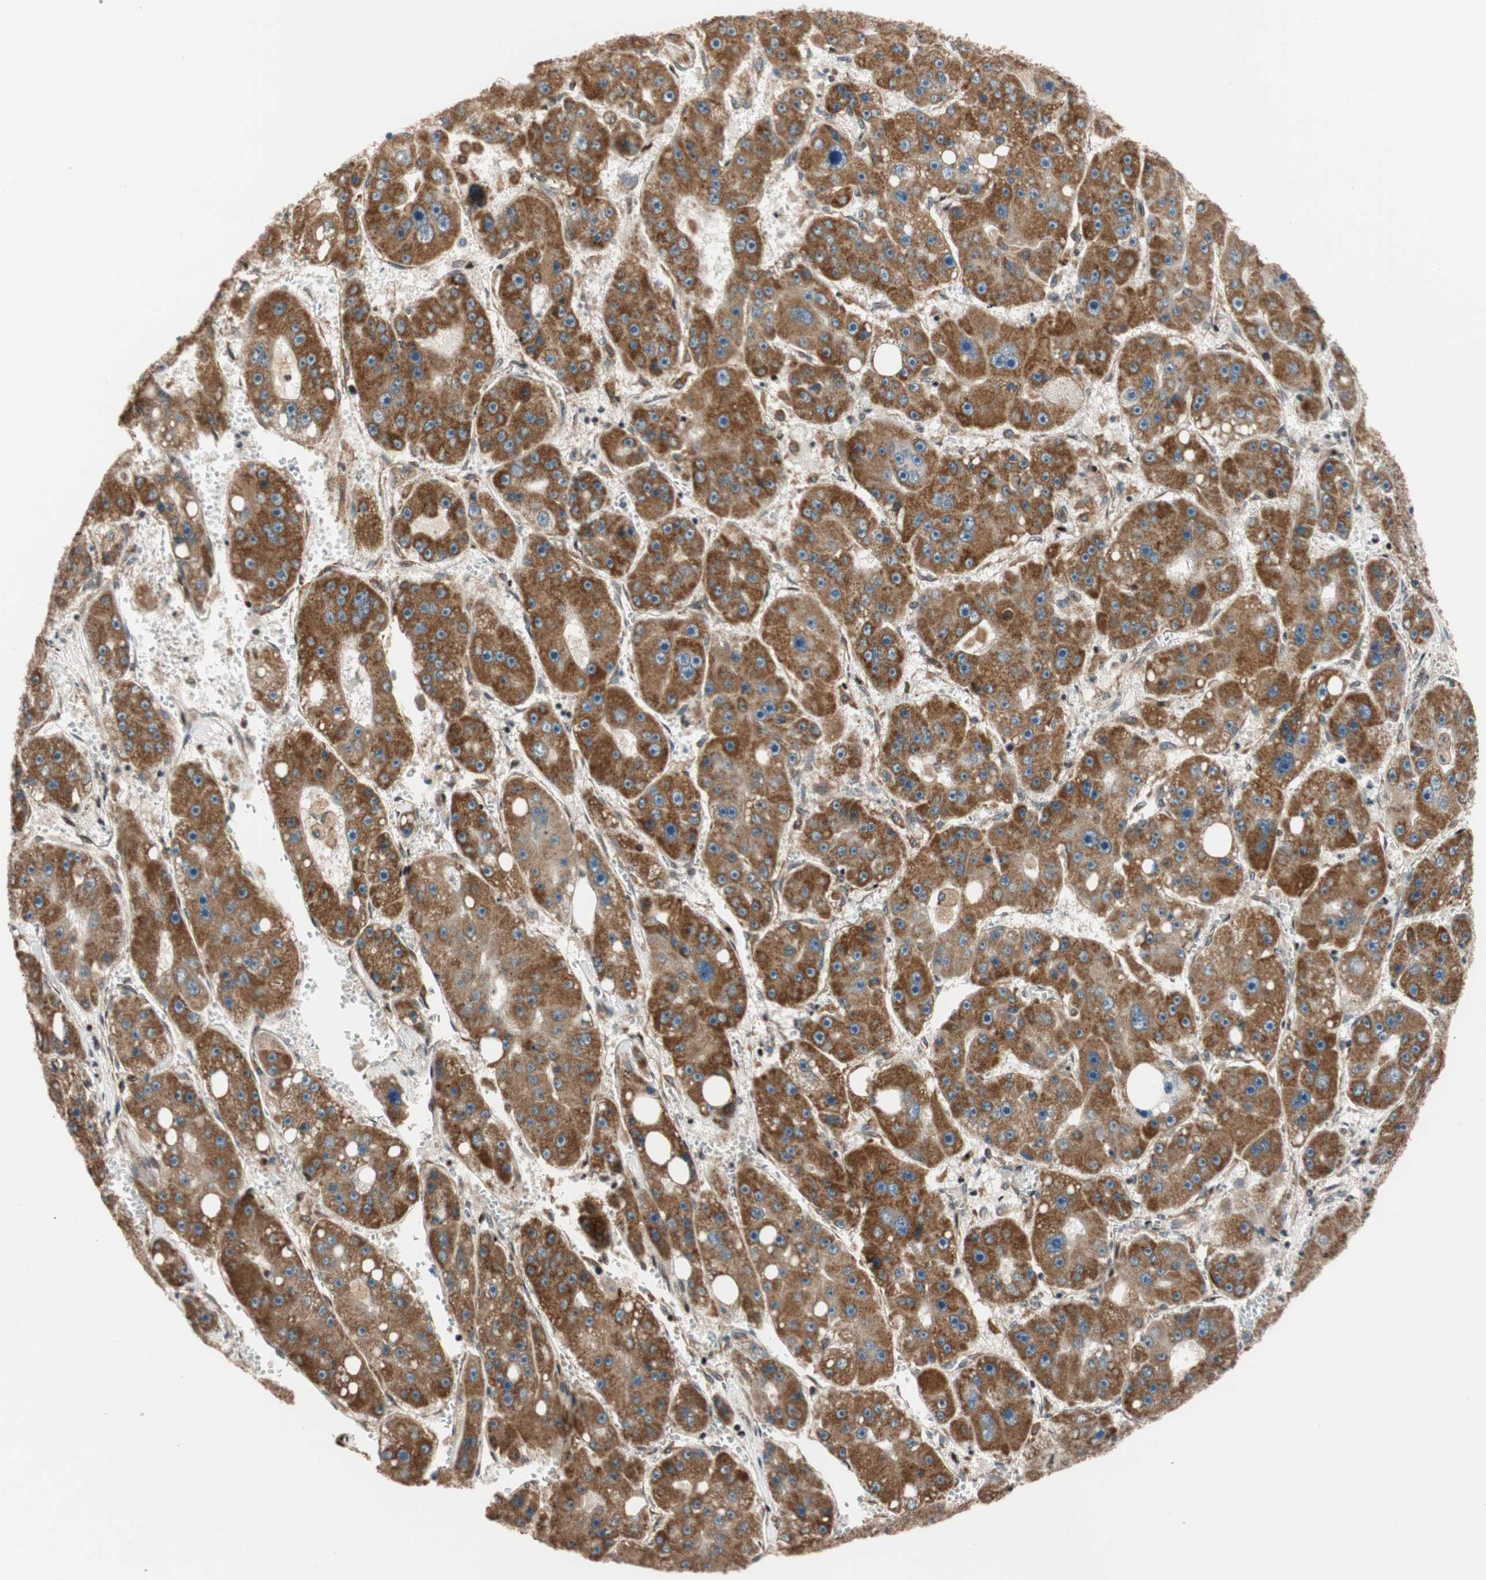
{"staining": {"intensity": "moderate", "quantity": ">75%", "location": "cytoplasmic/membranous"}, "tissue": "liver cancer", "cell_type": "Tumor cells", "image_type": "cancer", "snomed": [{"axis": "morphology", "description": "Carcinoma, Hepatocellular, NOS"}, {"axis": "topography", "description": "Liver"}], "caption": "IHC image of neoplastic tissue: human liver cancer stained using immunohistochemistry displays medium levels of moderate protein expression localized specifically in the cytoplasmic/membranous of tumor cells, appearing as a cytoplasmic/membranous brown color.", "gene": "HECW1", "patient": {"sex": "female", "age": 61}}